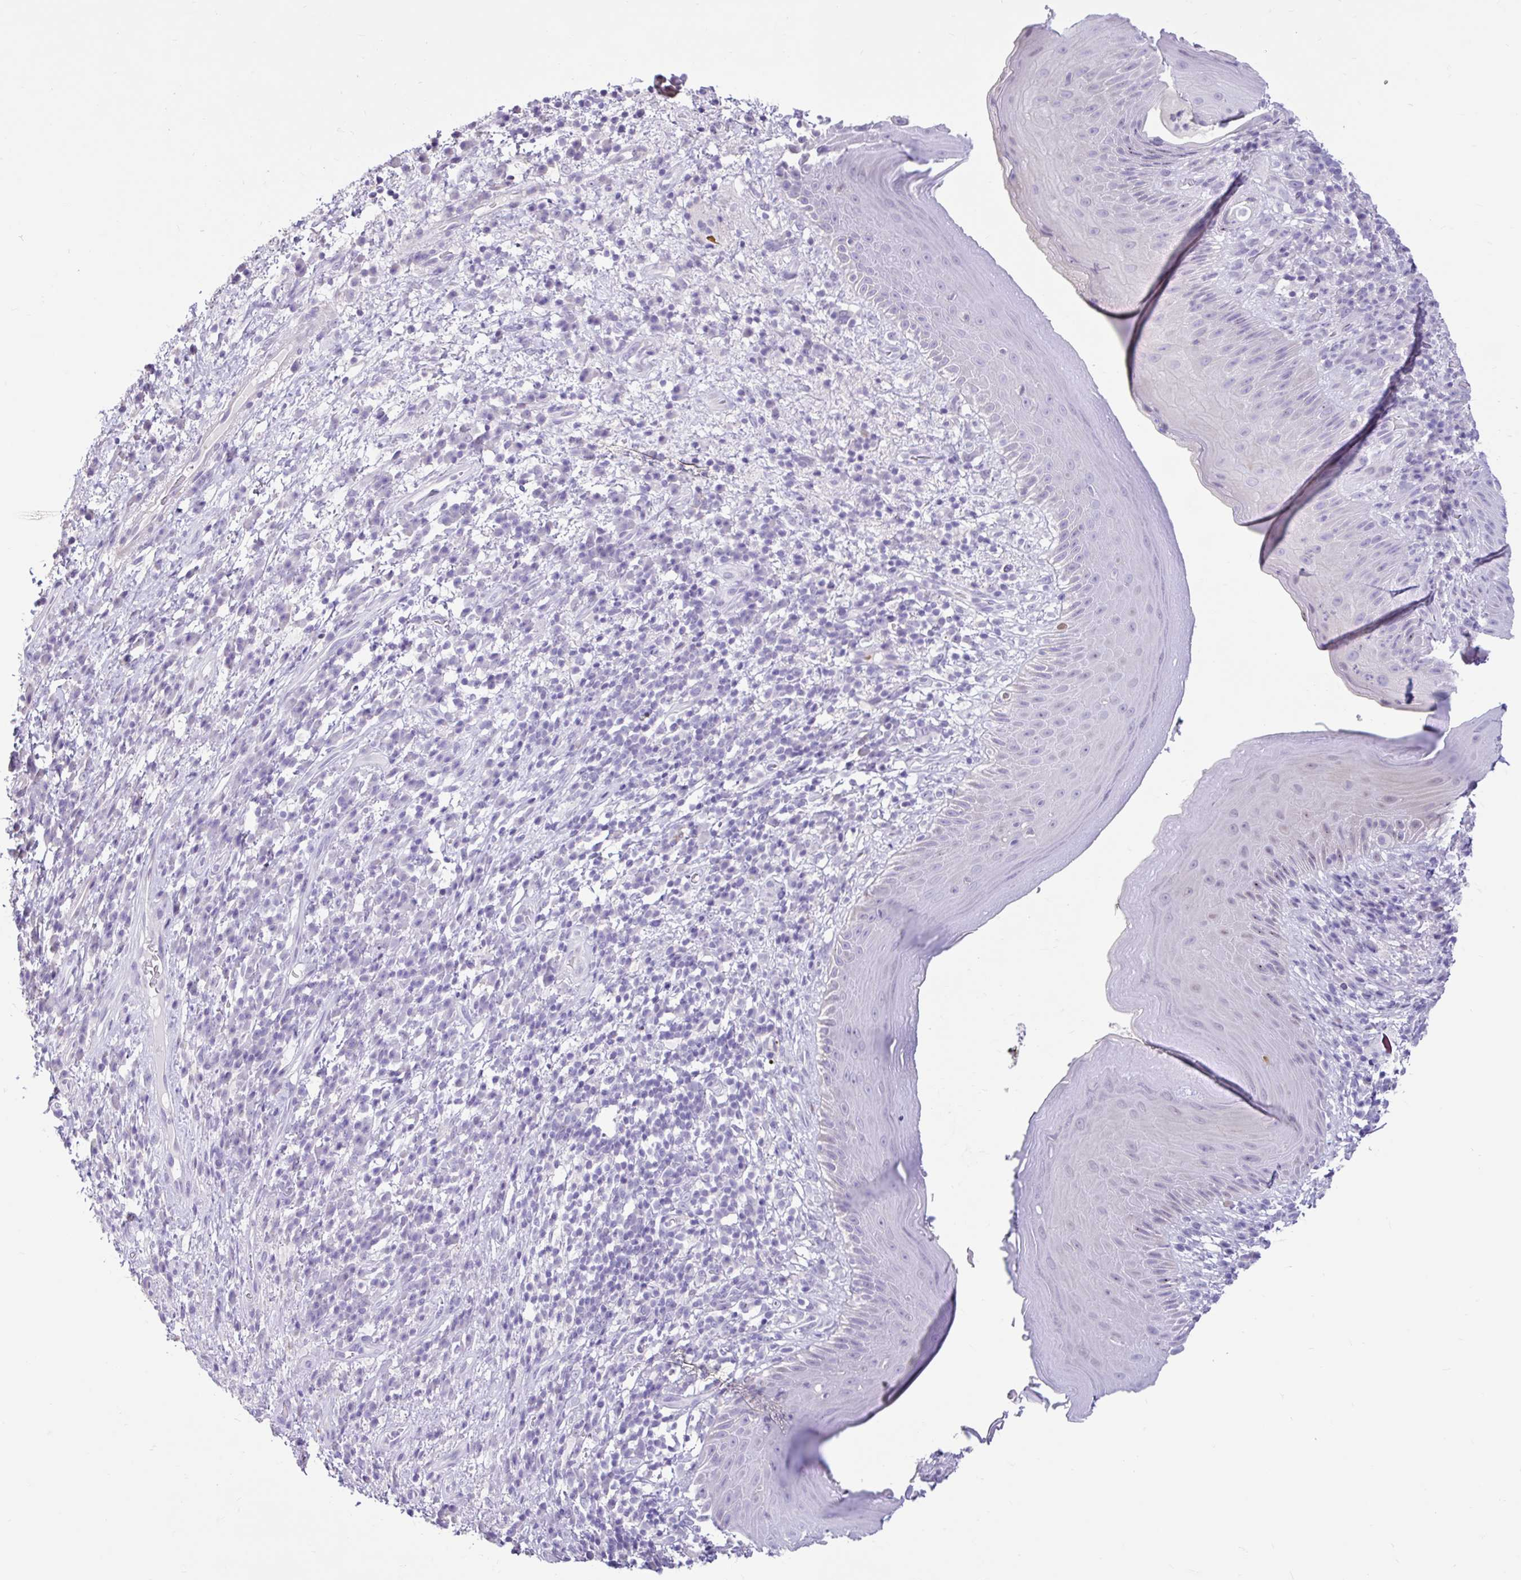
{"staining": {"intensity": "negative", "quantity": "none", "location": "none"}, "tissue": "skin", "cell_type": "Epidermal cells", "image_type": "normal", "snomed": [{"axis": "morphology", "description": "Normal tissue, NOS"}, {"axis": "topography", "description": "Anal"}], "caption": "Immunohistochemistry micrograph of unremarkable human skin stained for a protein (brown), which exhibits no expression in epidermal cells. The staining is performed using DAB brown chromogen with nuclei counter-stained in using hematoxylin.", "gene": "NHLH2", "patient": {"sex": "male", "age": 78}}